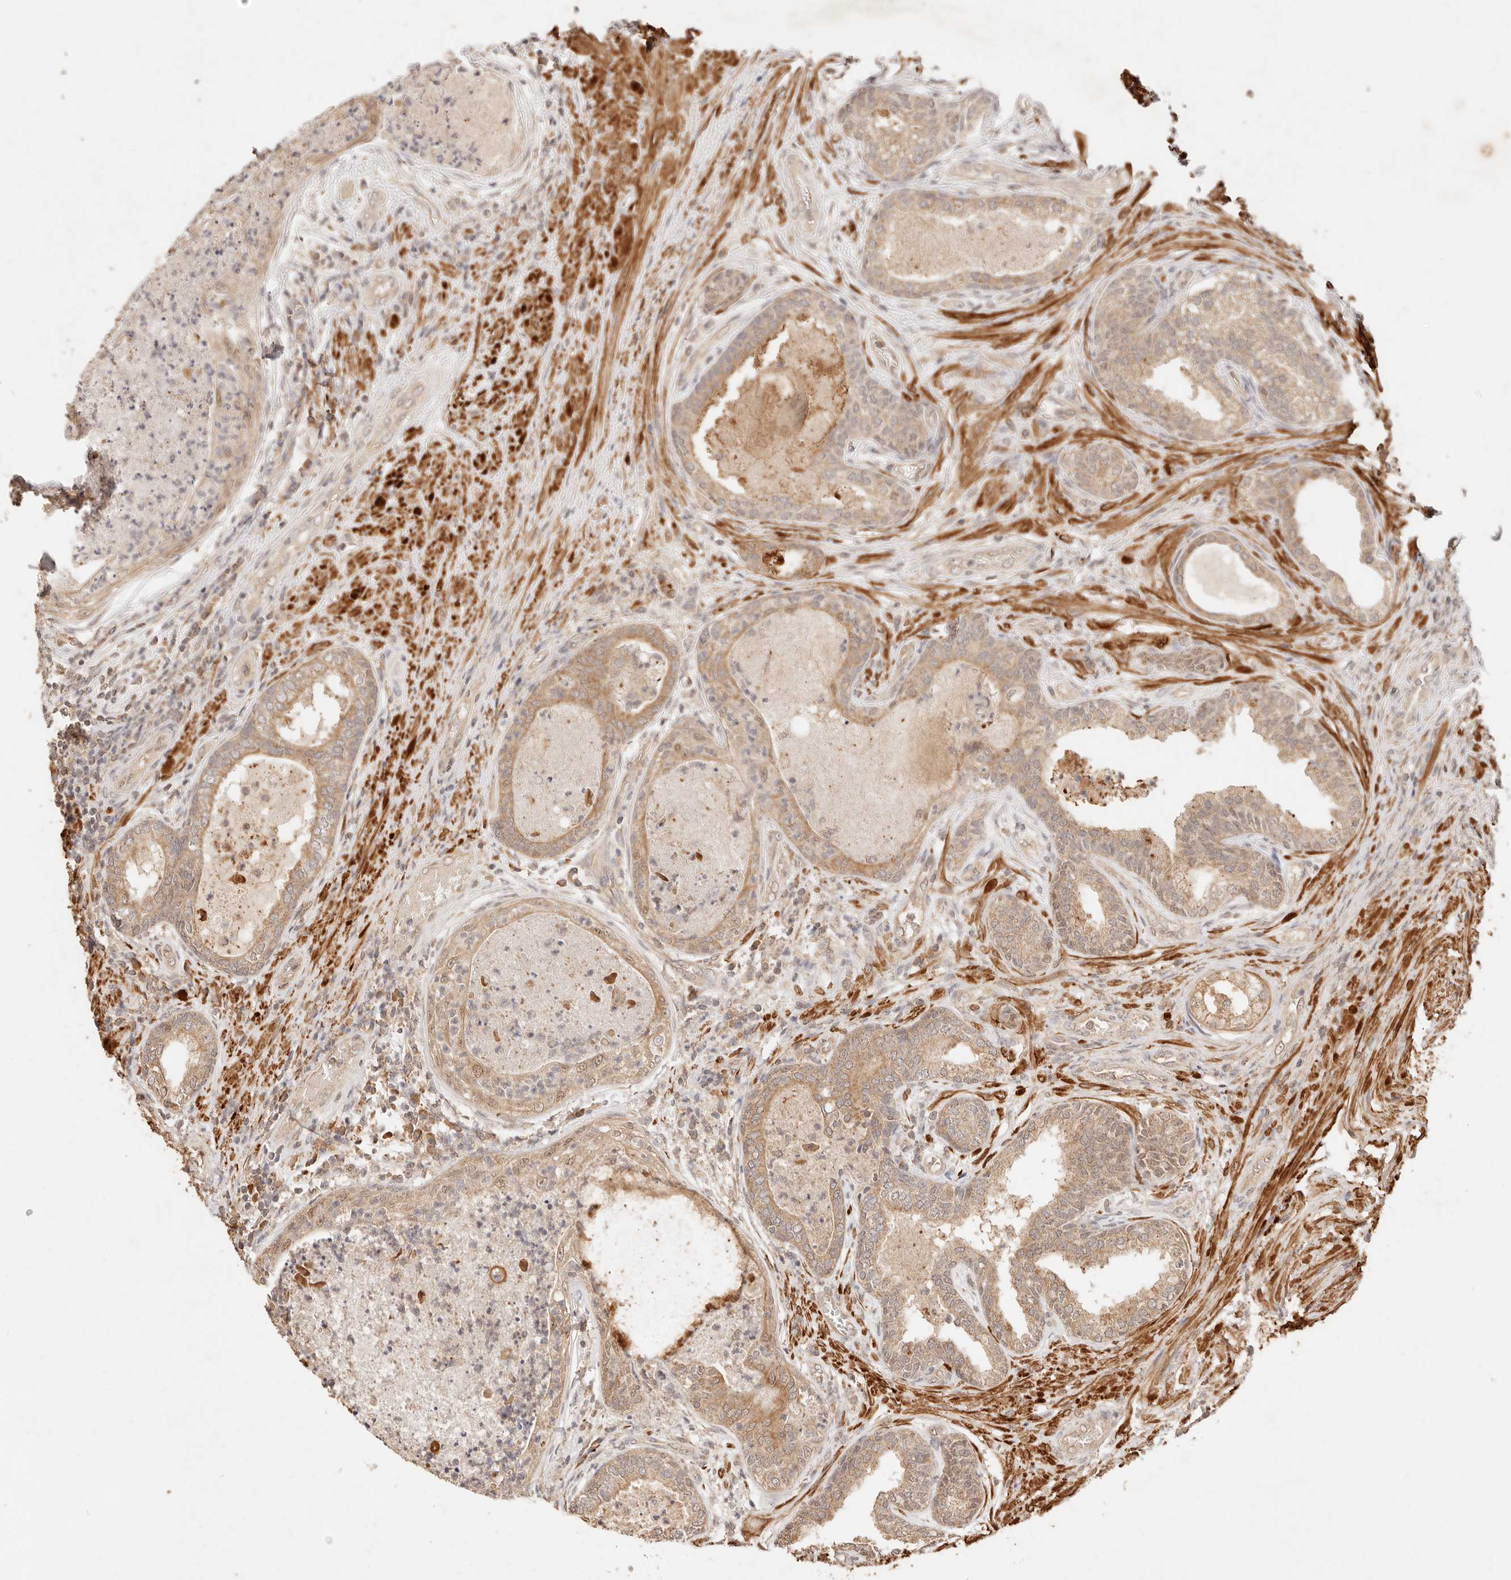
{"staining": {"intensity": "moderate", "quantity": ">75%", "location": "cytoplasmic/membranous"}, "tissue": "prostate", "cell_type": "Glandular cells", "image_type": "normal", "snomed": [{"axis": "morphology", "description": "Normal tissue, NOS"}, {"axis": "topography", "description": "Prostate"}], "caption": "Protein staining exhibits moderate cytoplasmic/membranous staining in about >75% of glandular cells in normal prostate. (brown staining indicates protein expression, while blue staining denotes nuclei).", "gene": "TRIM11", "patient": {"sex": "male", "age": 76}}